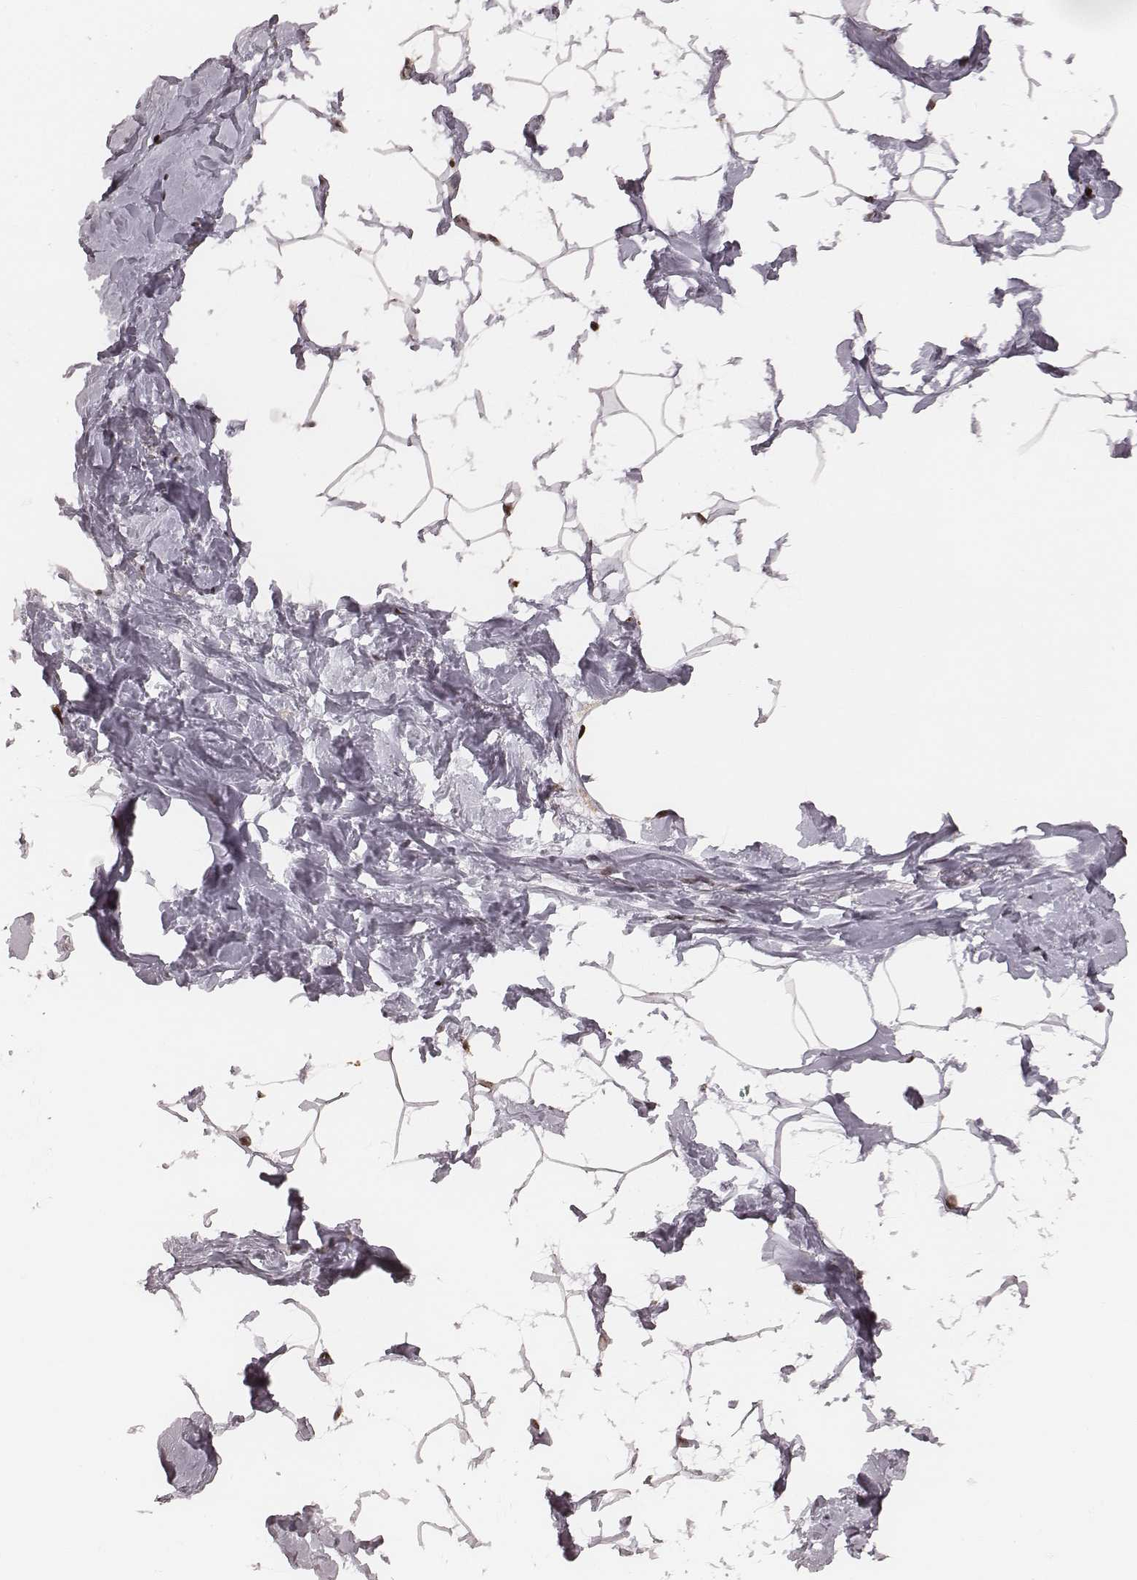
{"staining": {"intensity": "moderate", "quantity": "25%-75%", "location": "nuclear"}, "tissue": "breast", "cell_type": "Adipocytes", "image_type": "normal", "snomed": [{"axis": "morphology", "description": "Normal tissue, NOS"}, {"axis": "topography", "description": "Breast"}], "caption": "Immunohistochemical staining of benign breast exhibits 25%-75% levels of moderate nuclear protein expression in approximately 25%-75% of adipocytes.", "gene": "VRK3", "patient": {"sex": "female", "age": 32}}